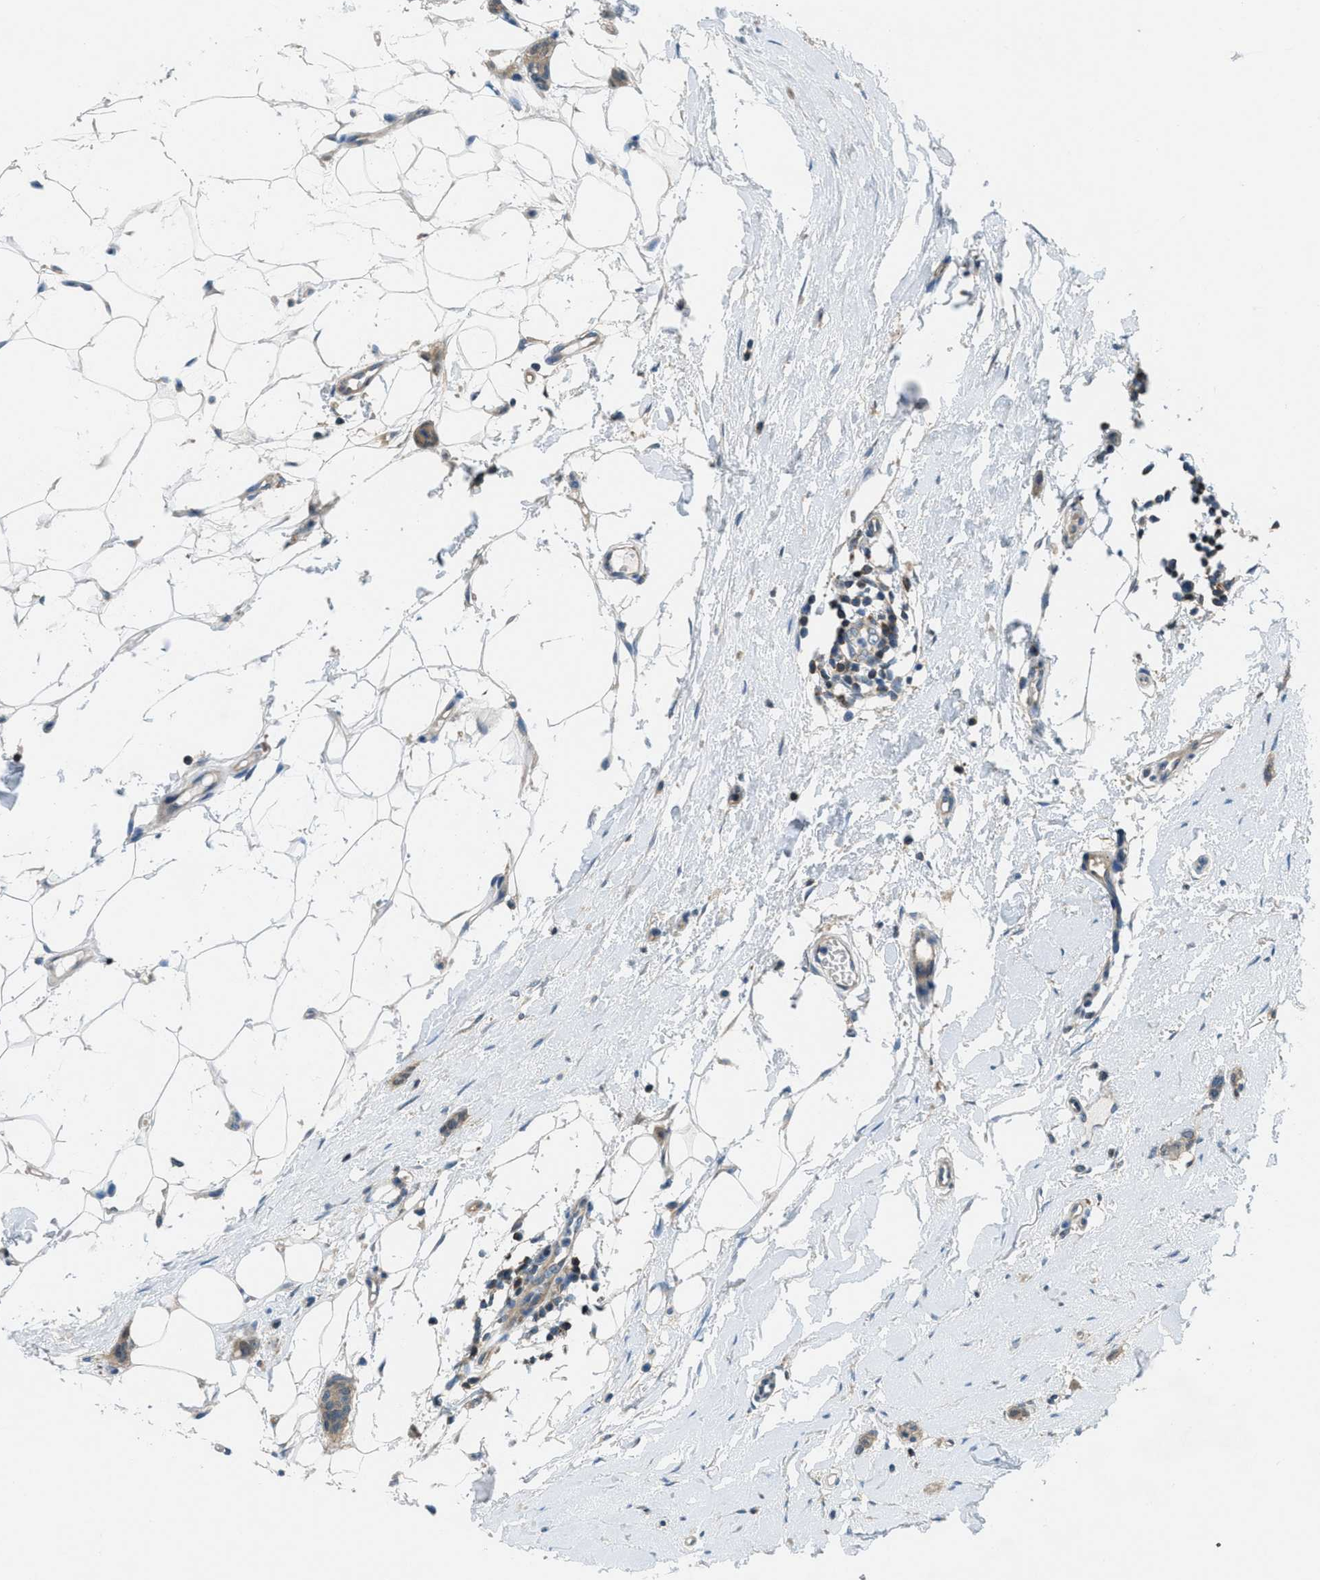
{"staining": {"intensity": "weak", "quantity": ">75%", "location": "cytoplasmic/membranous"}, "tissue": "breast cancer", "cell_type": "Tumor cells", "image_type": "cancer", "snomed": [{"axis": "morphology", "description": "Lobular carcinoma"}, {"axis": "topography", "description": "Skin"}, {"axis": "topography", "description": "Breast"}], "caption": "Breast cancer stained with a brown dye demonstrates weak cytoplasmic/membranous positive staining in about >75% of tumor cells.", "gene": "PIP5K1C", "patient": {"sex": "female", "age": 46}}